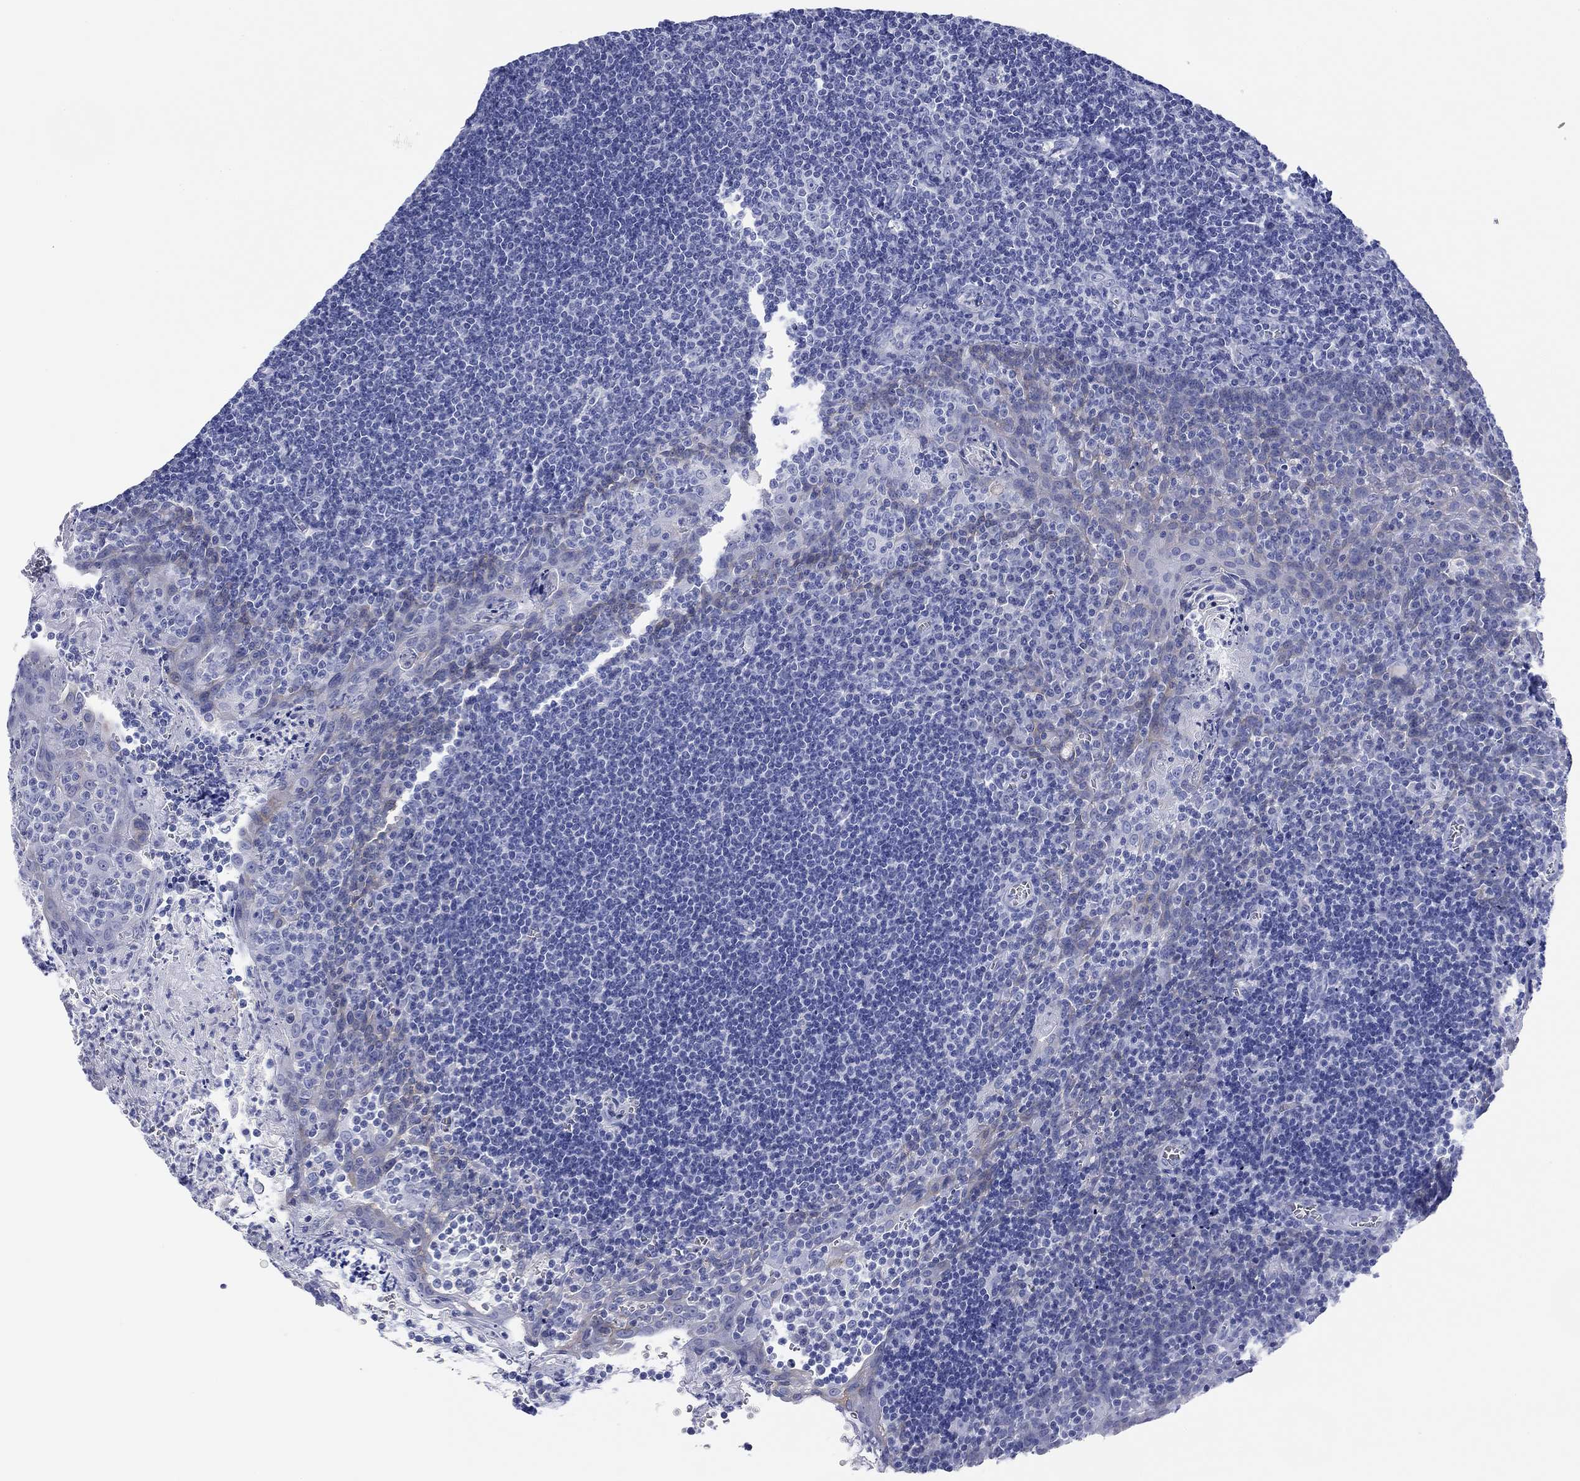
{"staining": {"intensity": "negative", "quantity": "none", "location": "none"}, "tissue": "tonsil", "cell_type": "Germinal center cells", "image_type": "normal", "snomed": [{"axis": "morphology", "description": "Normal tissue, NOS"}, {"axis": "morphology", "description": "Inflammation, NOS"}, {"axis": "topography", "description": "Tonsil"}], "caption": "Immunohistochemistry image of unremarkable tonsil stained for a protein (brown), which shows no positivity in germinal center cells. The staining is performed using DAB brown chromogen with nuclei counter-stained in using hematoxylin.", "gene": "ATP1B1", "patient": {"sex": "female", "age": 31}}